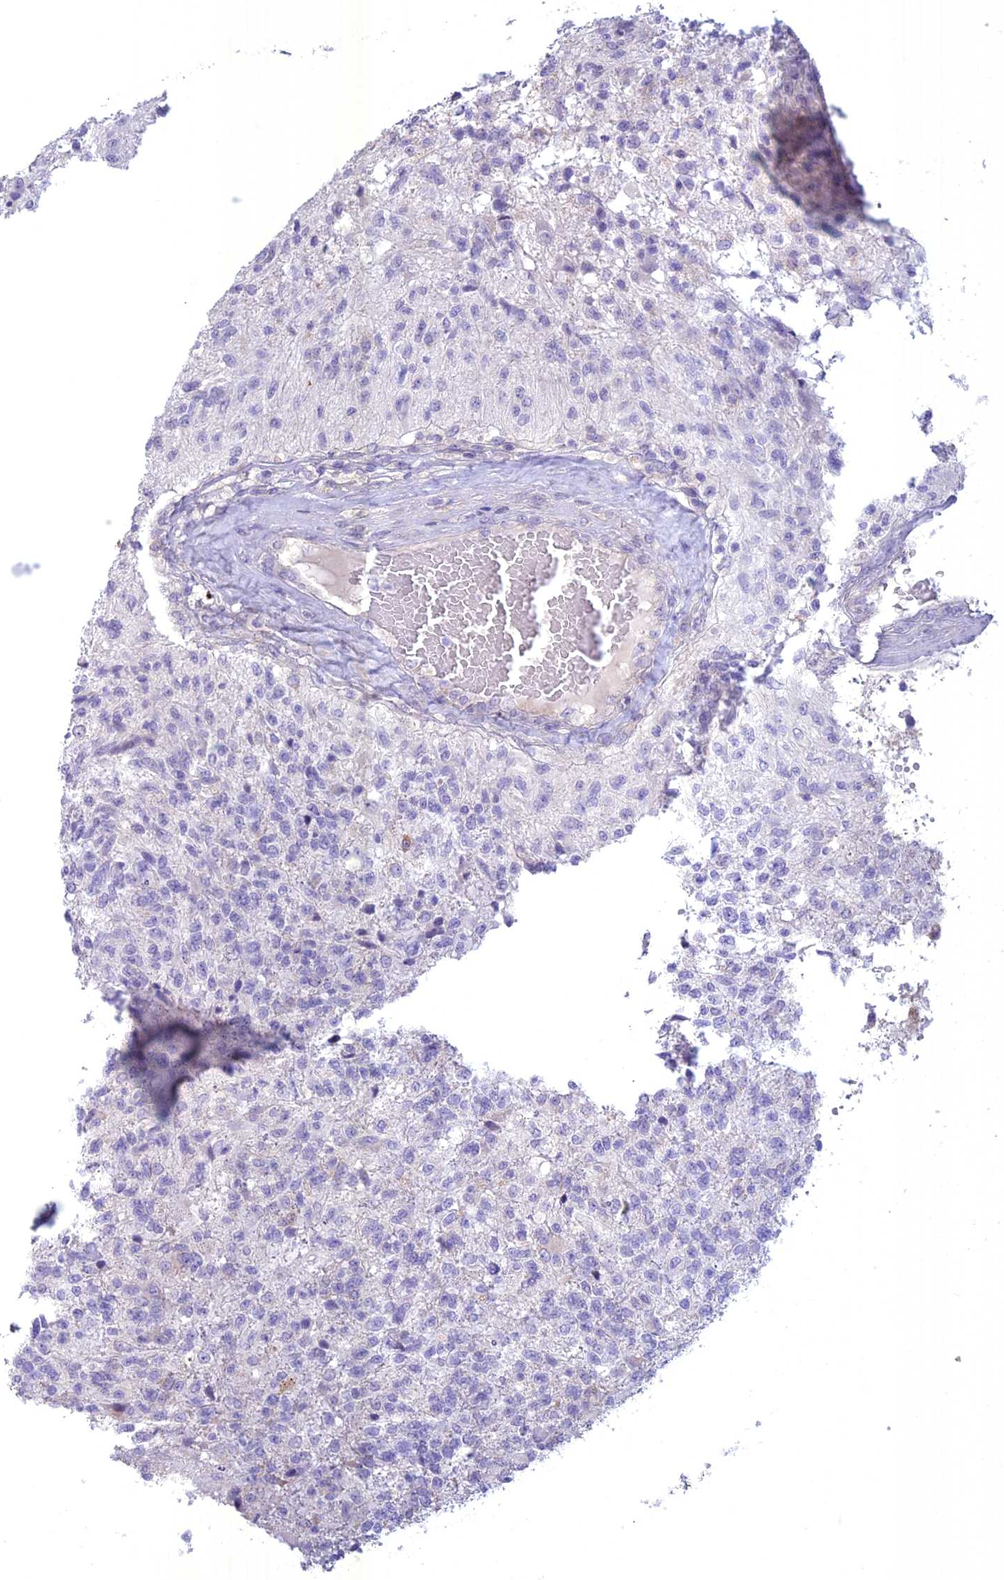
{"staining": {"intensity": "negative", "quantity": "none", "location": "none"}, "tissue": "glioma", "cell_type": "Tumor cells", "image_type": "cancer", "snomed": [{"axis": "morphology", "description": "Glioma, malignant, High grade"}, {"axis": "topography", "description": "Brain"}], "caption": "The photomicrograph shows no staining of tumor cells in glioma.", "gene": "SPHKAP", "patient": {"sex": "male", "age": 56}}